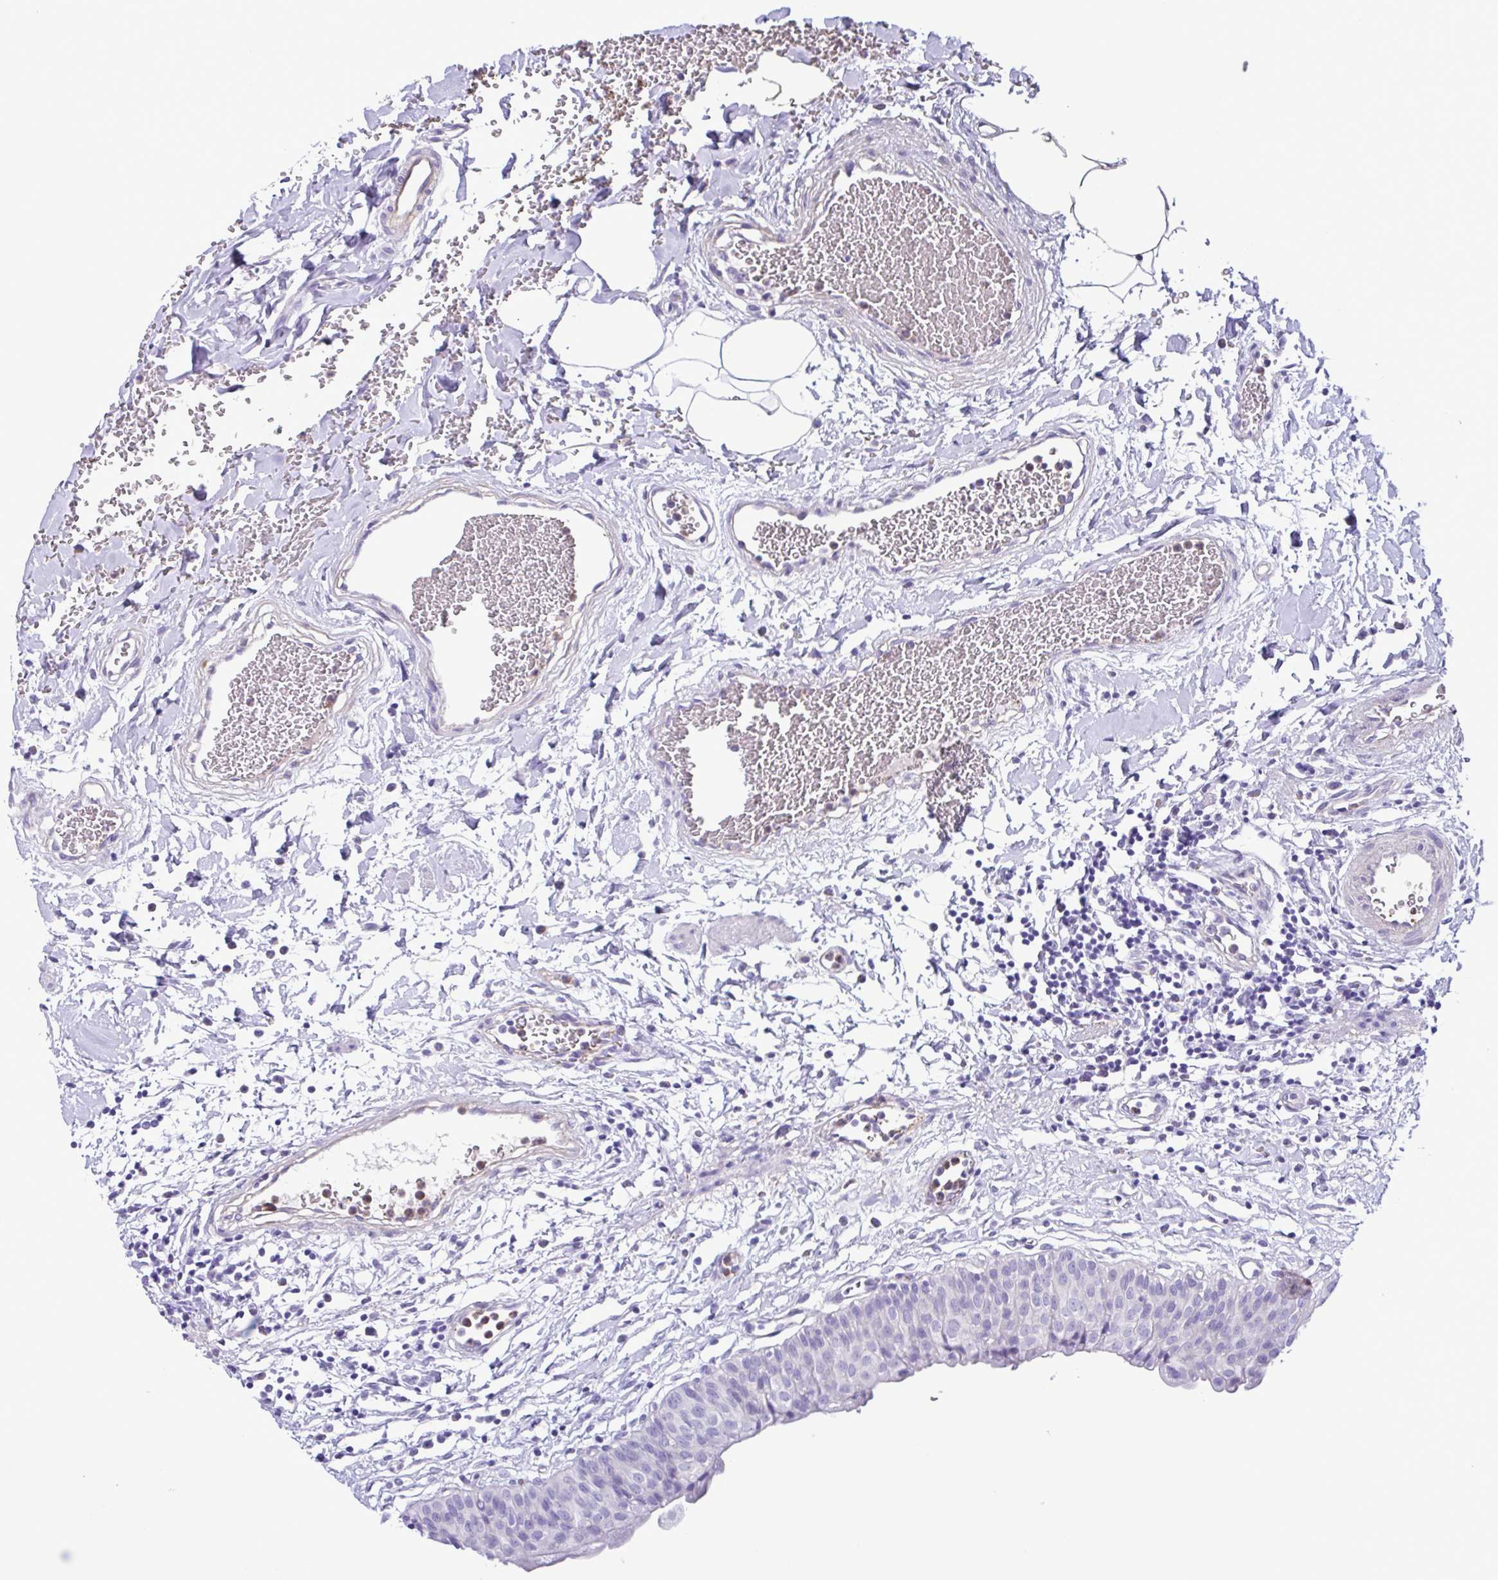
{"staining": {"intensity": "negative", "quantity": "none", "location": "none"}, "tissue": "urinary bladder", "cell_type": "Urothelial cells", "image_type": "normal", "snomed": [{"axis": "morphology", "description": "Normal tissue, NOS"}, {"axis": "topography", "description": "Urinary bladder"}], "caption": "IHC histopathology image of benign urinary bladder stained for a protein (brown), which displays no staining in urothelial cells.", "gene": "CYP11B1", "patient": {"sex": "male", "age": 55}}